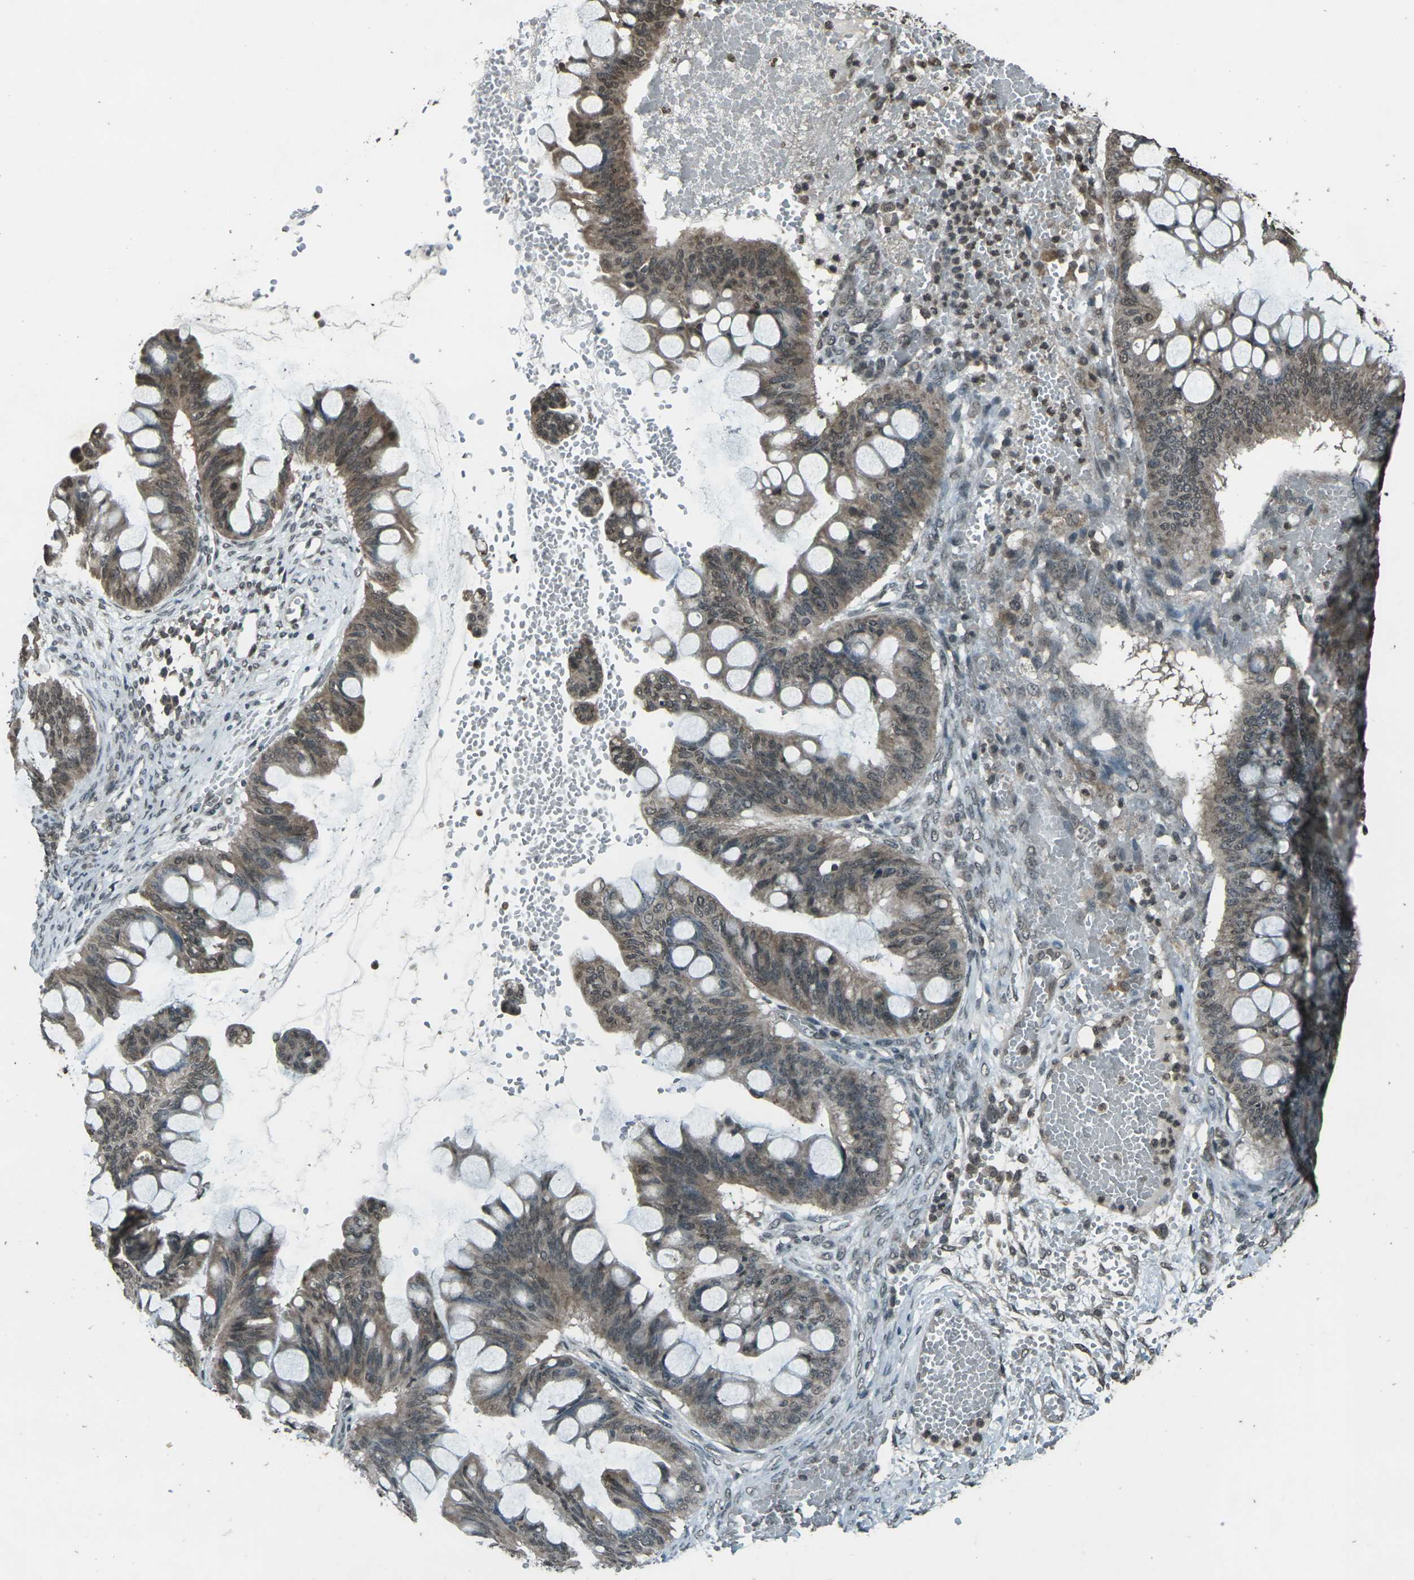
{"staining": {"intensity": "moderate", "quantity": ">75%", "location": "cytoplasmic/membranous,nuclear"}, "tissue": "ovarian cancer", "cell_type": "Tumor cells", "image_type": "cancer", "snomed": [{"axis": "morphology", "description": "Cystadenocarcinoma, mucinous, NOS"}, {"axis": "topography", "description": "Ovary"}], "caption": "Immunohistochemistry micrograph of ovarian cancer (mucinous cystadenocarcinoma) stained for a protein (brown), which exhibits medium levels of moderate cytoplasmic/membranous and nuclear staining in approximately >75% of tumor cells.", "gene": "PRPF8", "patient": {"sex": "female", "age": 73}}